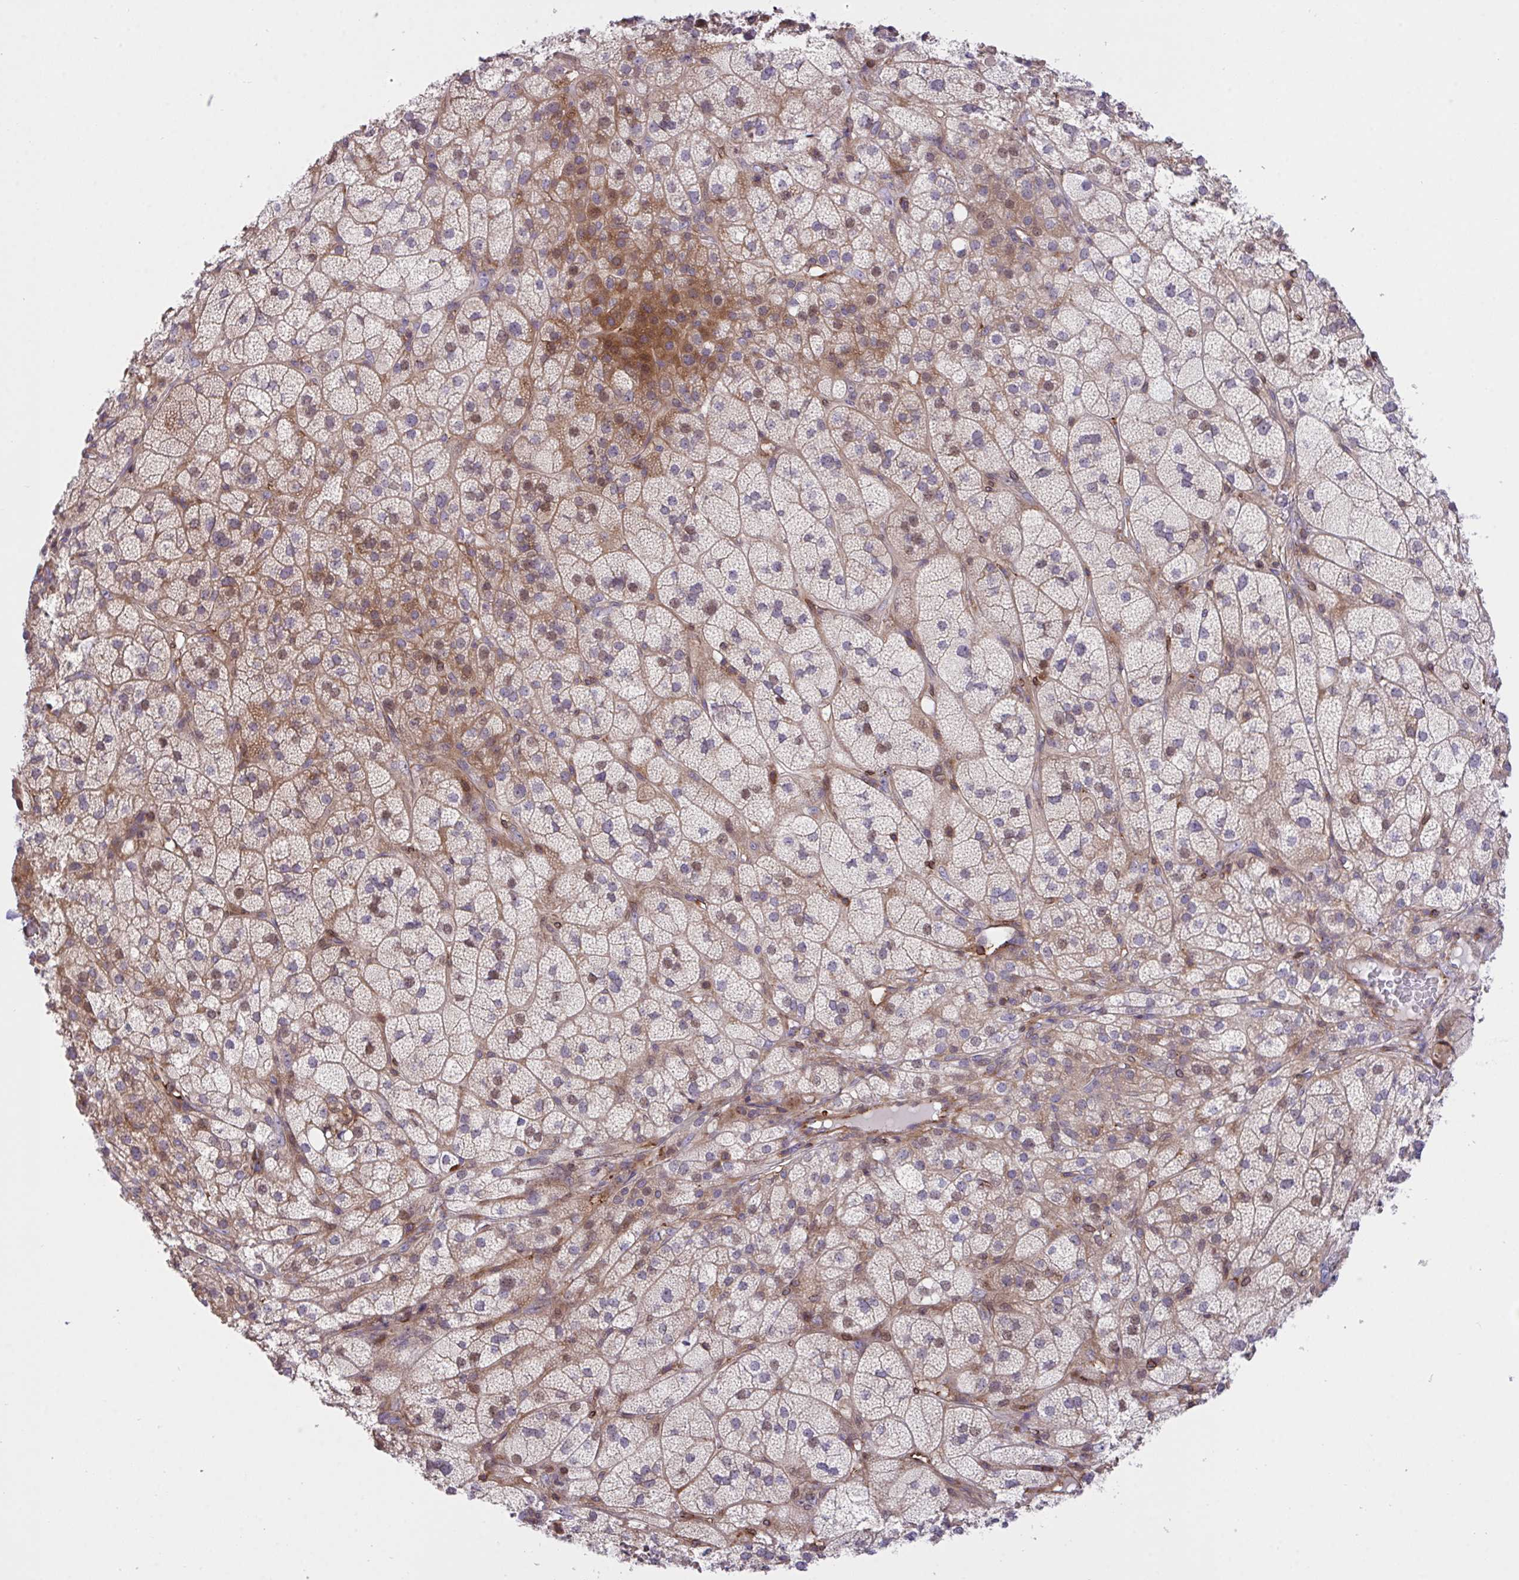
{"staining": {"intensity": "moderate", "quantity": "25%-75%", "location": "cytoplasmic/membranous,nuclear"}, "tissue": "adrenal gland", "cell_type": "Glandular cells", "image_type": "normal", "snomed": [{"axis": "morphology", "description": "Normal tissue, NOS"}, {"axis": "topography", "description": "Adrenal gland"}], "caption": "A brown stain highlights moderate cytoplasmic/membranous,nuclear expression of a protein in glandular cells of normal adrenal gland.", "gene": "PPIH", "patient": {"sex": "female", "age": 60}}